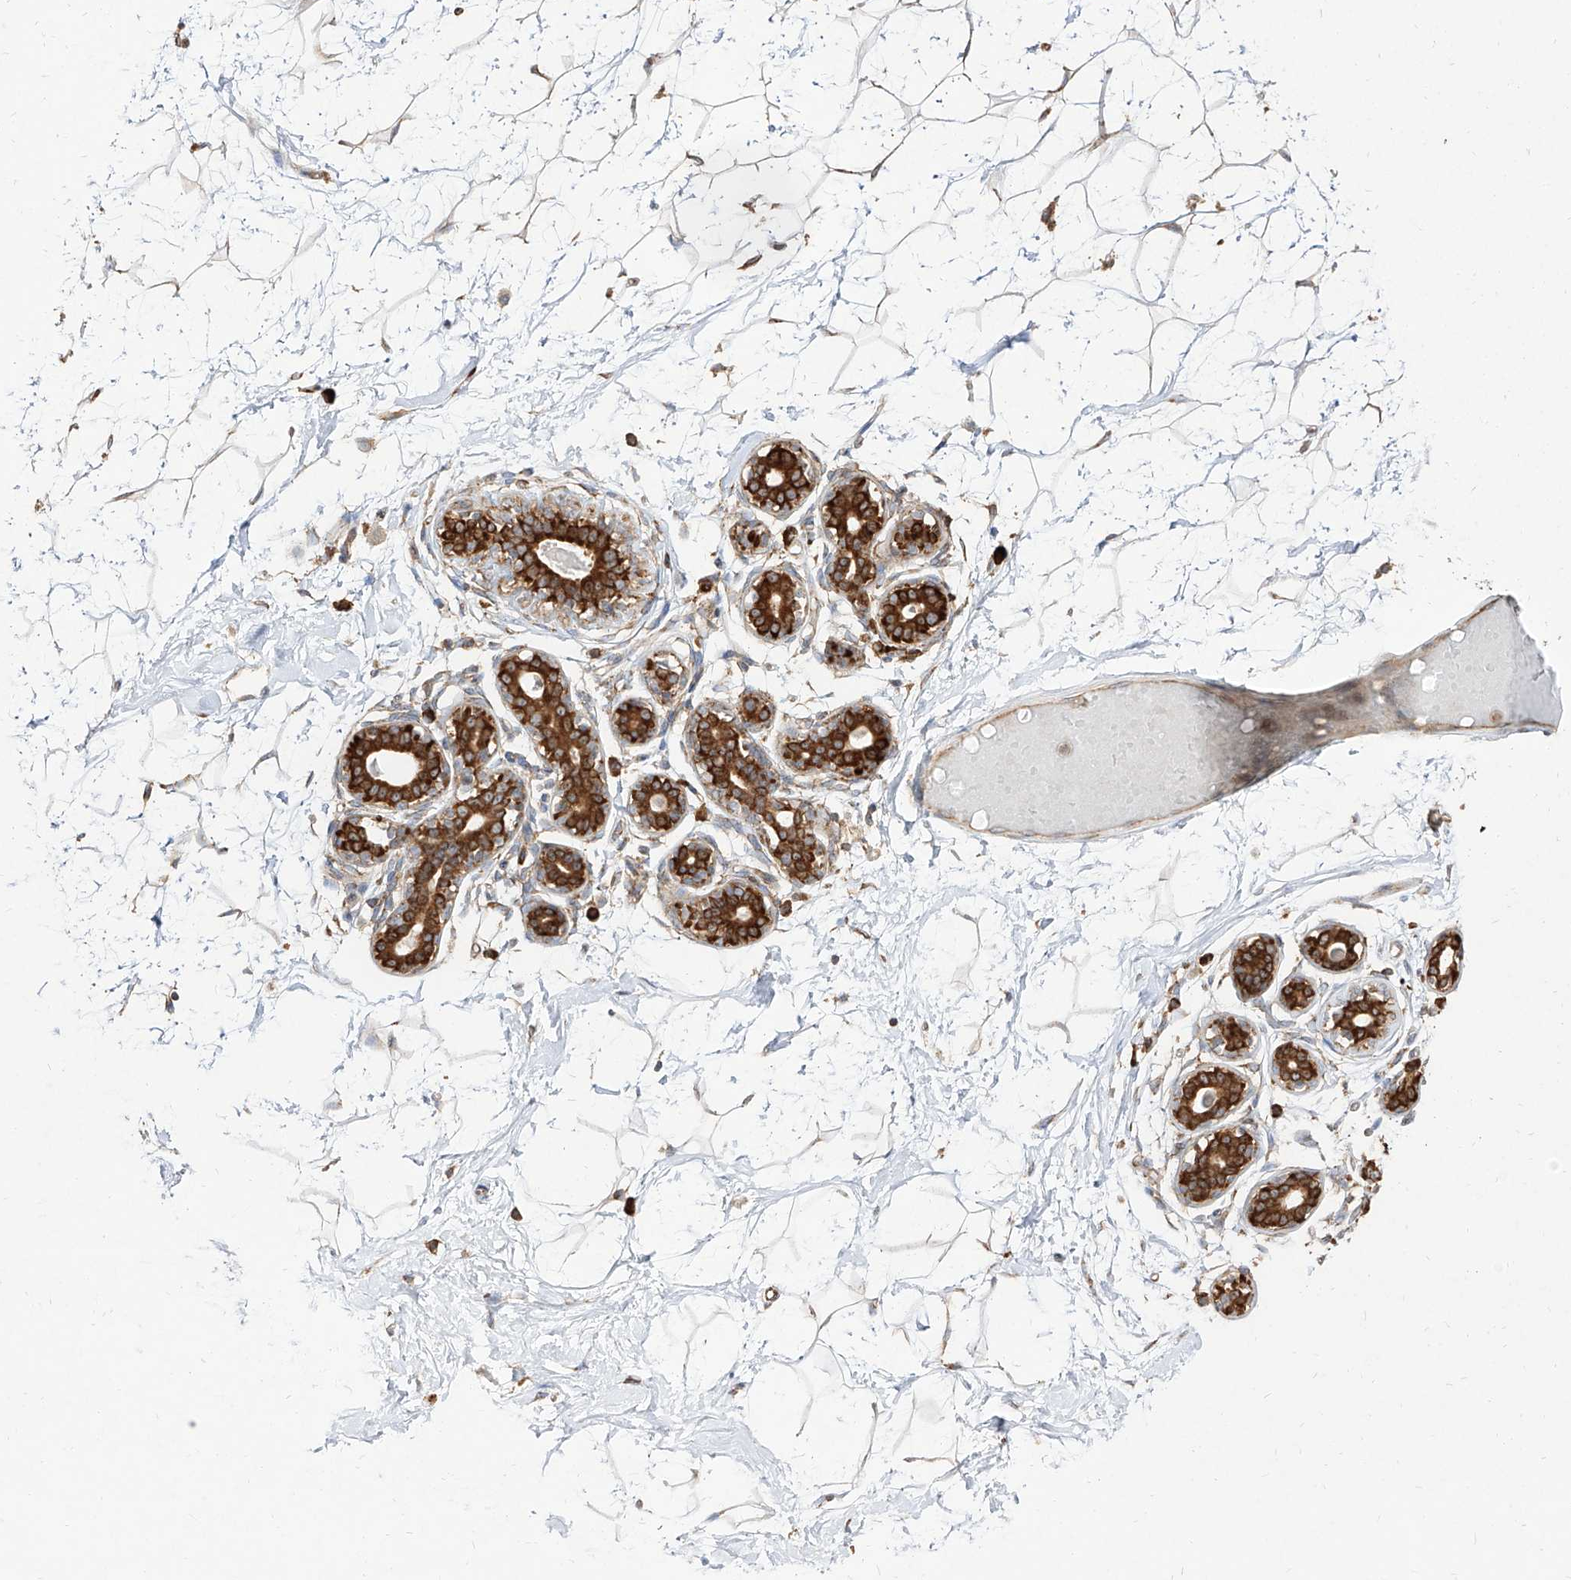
{"staining": {"intensity": "weak", "quantity": "25%-75%", "location": "cytoplasmic/membranous"}, "tissue": "breast", "cell_type": "Adipocytes", "image_type": "normal", "snomed": [{"axis": "morphology", "description": "Normal tissue, NOS"}, {"axis": "morphology", "description": "Adenoma, NOS"}, {"axis": "topography", "description": "Breast"}], "caption": "Immunohistochemistry of unremarkable human breast reveals low levels of weak cytoplasmic/membranous staining in approximately 25%-75% of adipocytes.", "gene": "RPS25", "patient": {"sex": "female", "age": 23}}